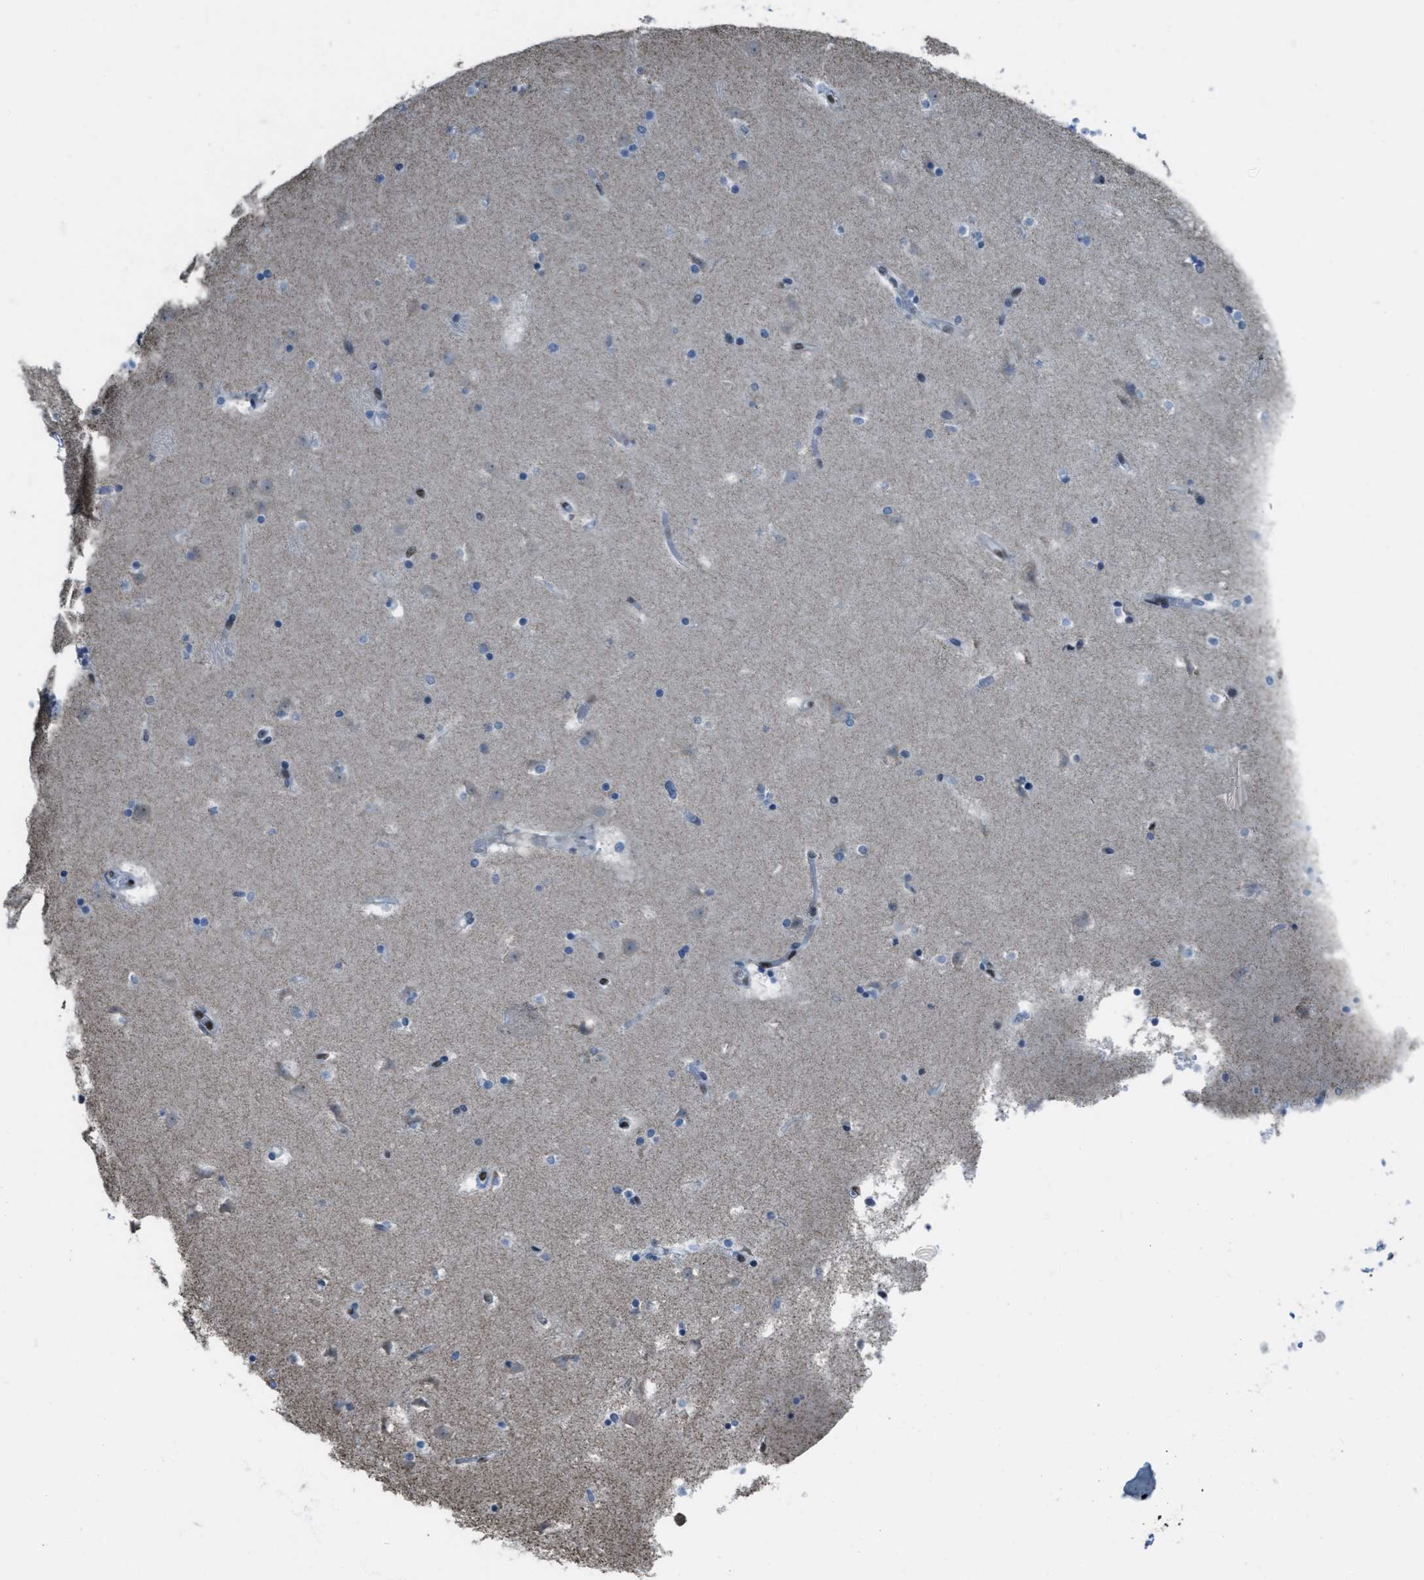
{"staining": {"intensity": "moderate", "quantity": "<25%", "location": "nuclear"}, "tissue": "caudate", "cell_type": "Glial cells", "image_type": "normal", "snomed": [{"axis": "morphology", "description": "Normal tissue, NOS"}, {"axis": "topography", "description": "Lateral ventricle wall"}], "caption": "This histopathology image exhibits immunohistochemistry staining of unremarkable caudate, with low moderate nuclear staining in about <25% of glial cells.", "gene": "SLFN5", "patient": {"sex": "male", "age": 45}}